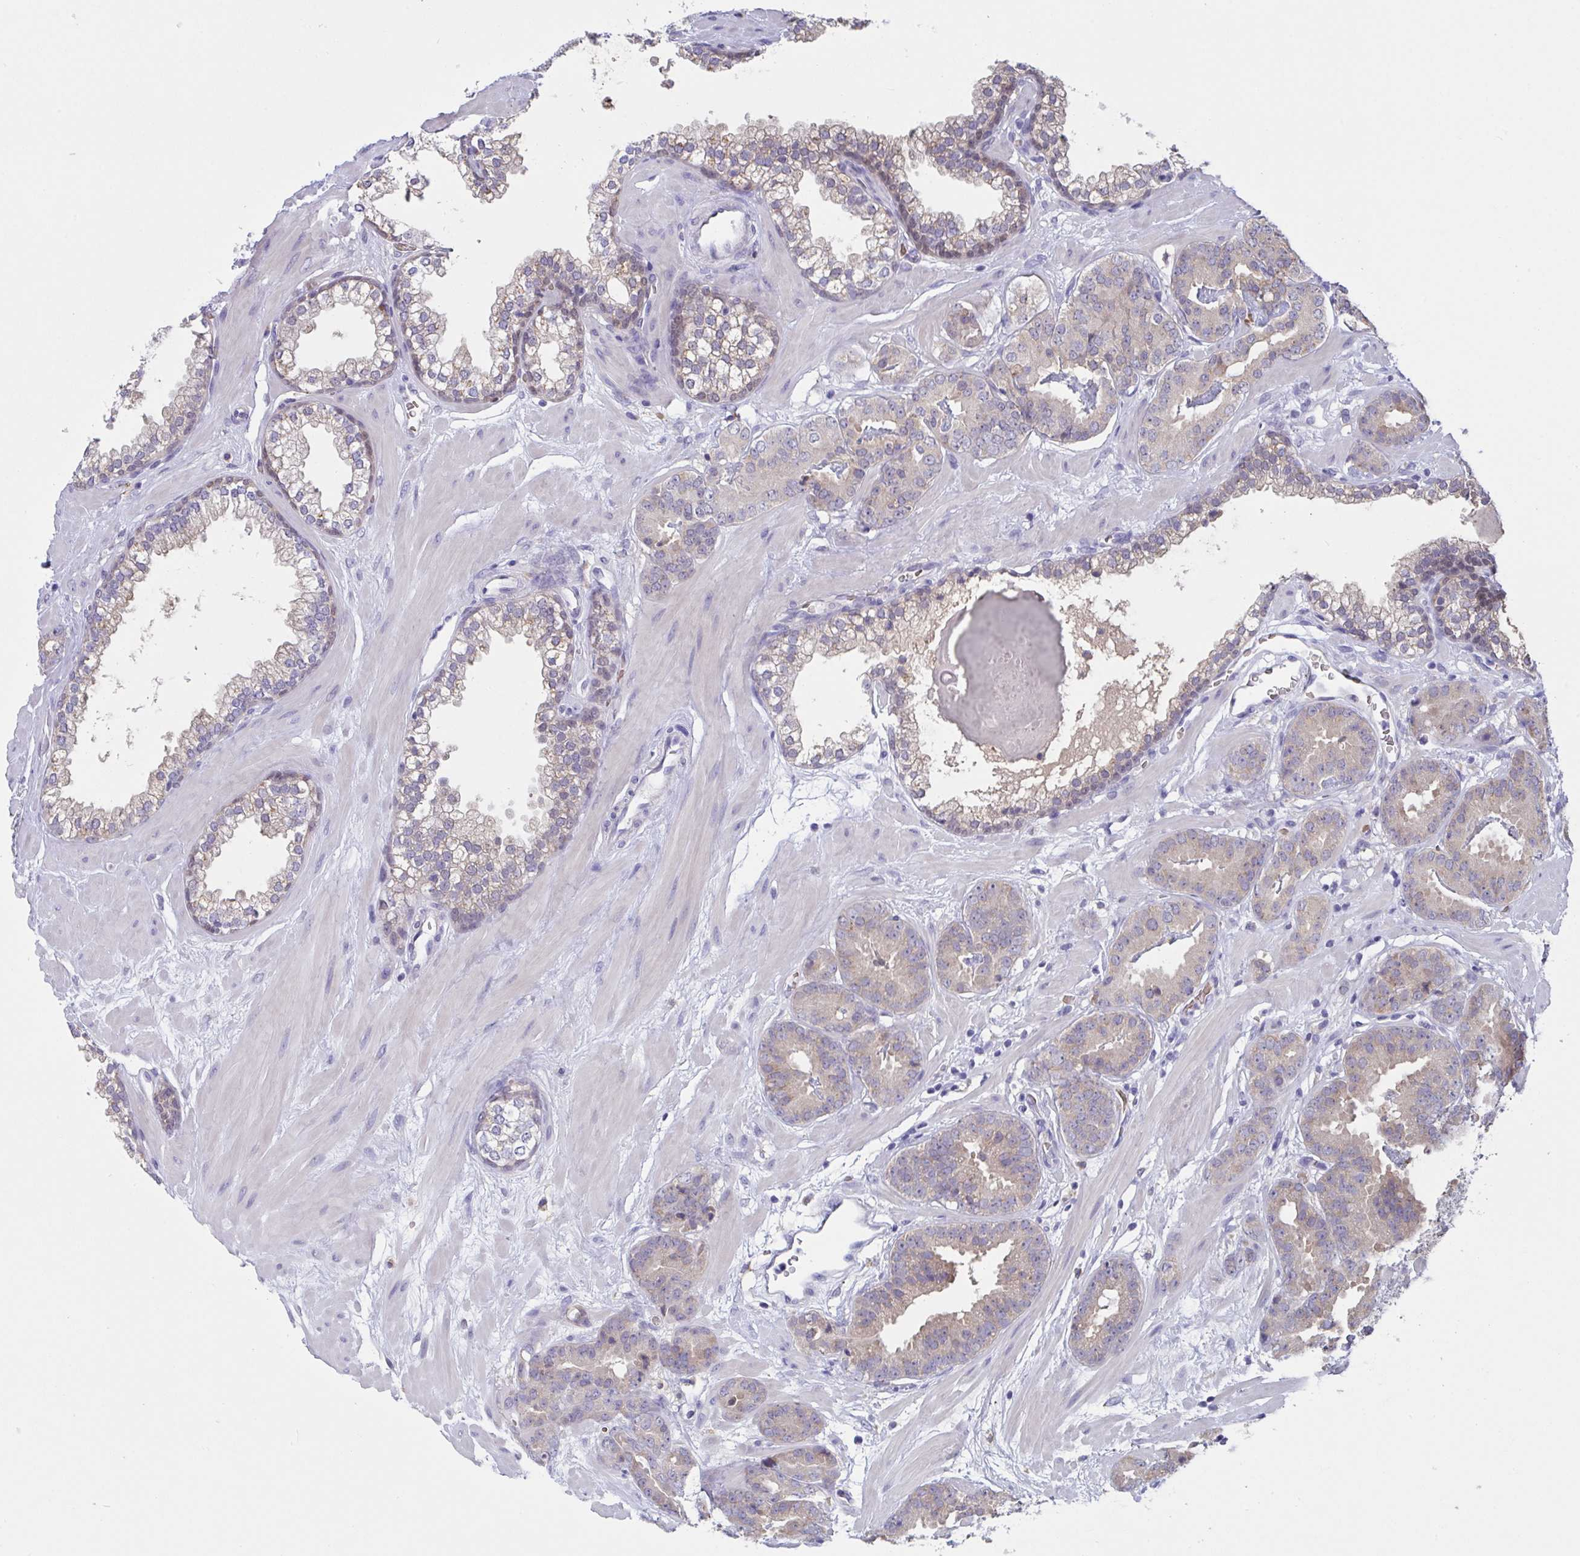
{"staining": {"intensity": "weak", "quantity": "25%-75%", "location": "cytoplasmic/membranous"}, "tissue": "prostate cancer", "cell_type": "Tumor cells", "image_type": "cancer", "snomed": [{"axis": "morphology", "description": "Adenocarcinoma, Low grade"}, {"axis": "topography", "description": "Prostate"}], "caption": "Immunohistochemistry (IHC) staining of prostate adenocarcinoma (low-grade), which demonstrates low levels of weak cytoplasmic/membranous positivity in about 25%-75% of tumor cells indicating weak cytoplasmic/membranous protein expression. The staining was performed using DAB (3,3'-diaminobenzidine) (brown) for protein detection and nuclei were counterstained in hematoxylin (blue).", "gene": "TFAP2C", "patient": {"sex": "male", "age": 62}}